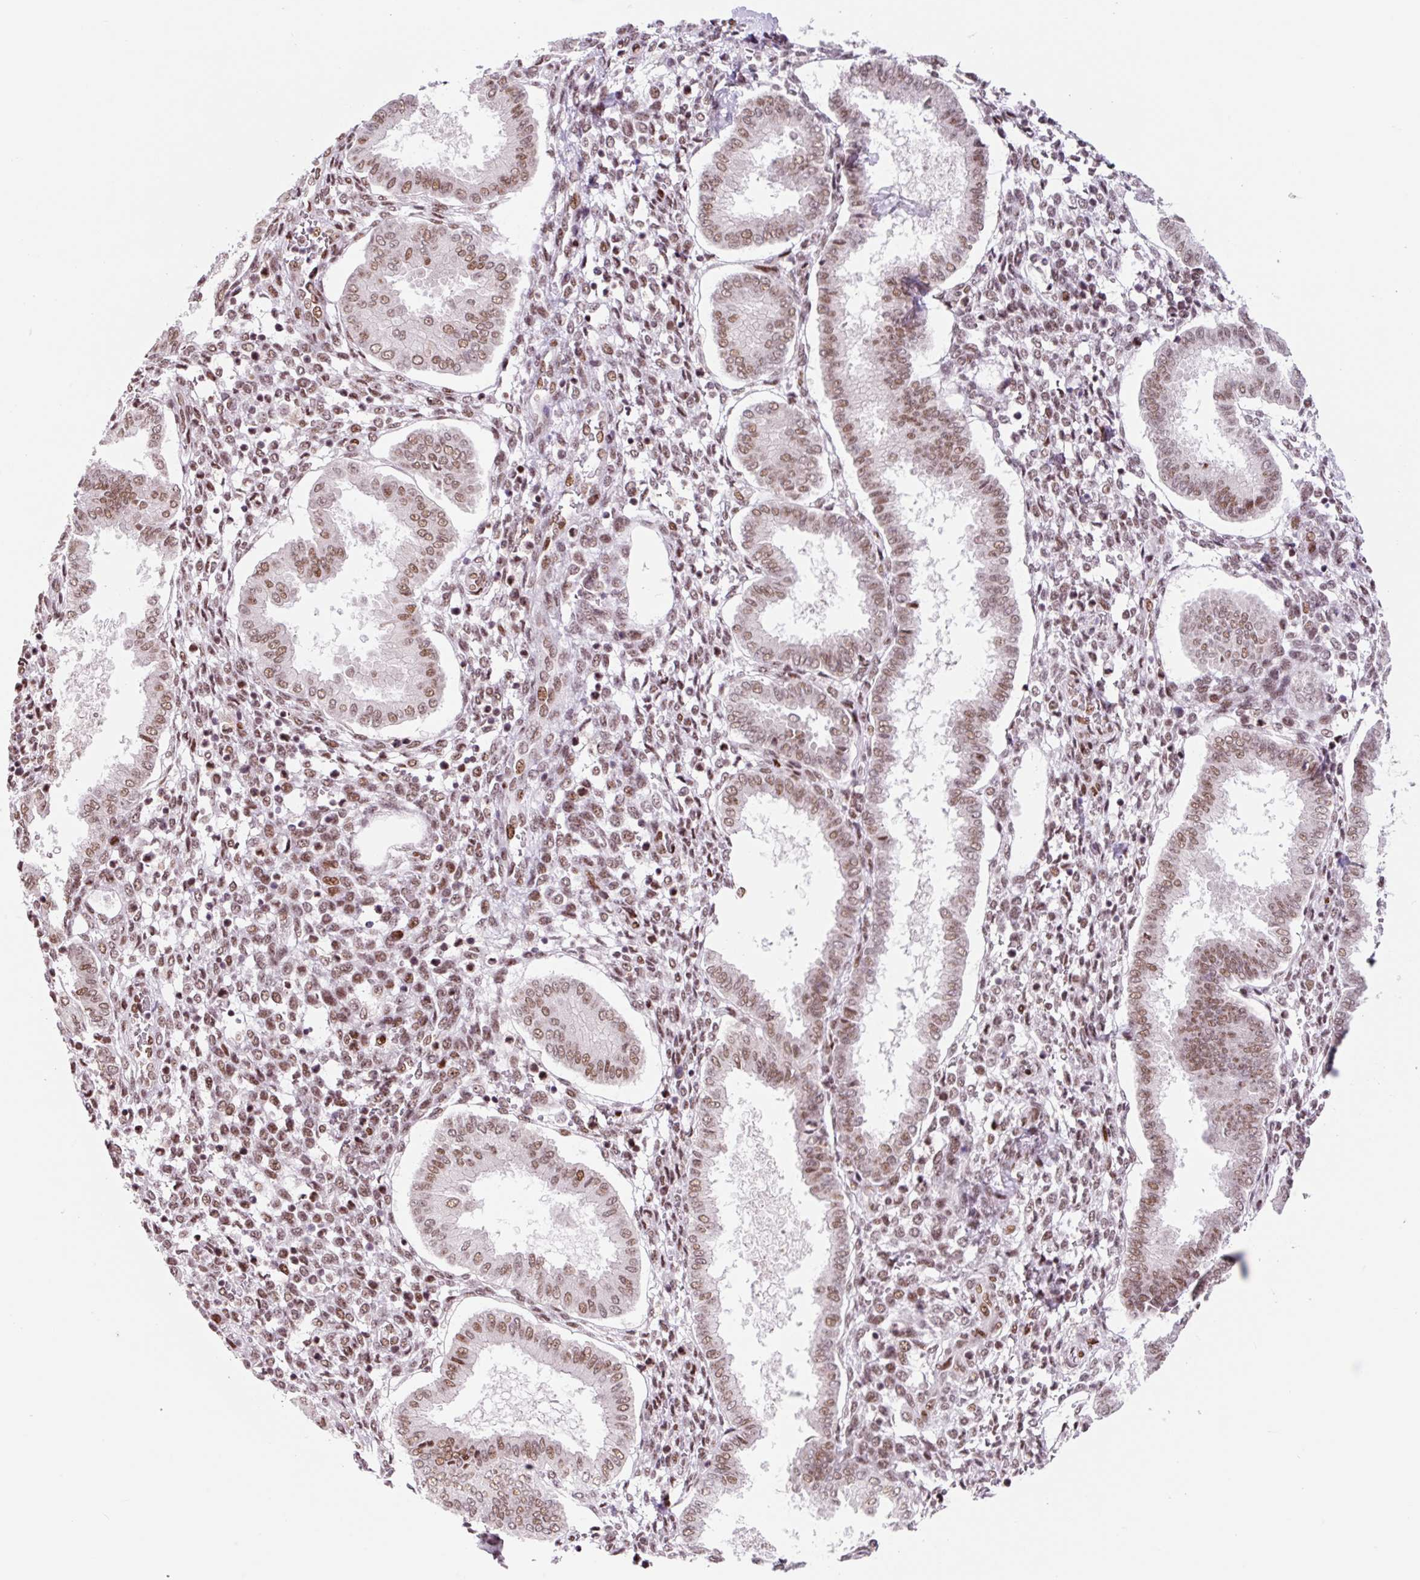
{"staining": {"intensity": "moderate", "quantity": "25%-75%", "location": "nuclear"}, "tissue": "endometrium", "cell_type": "Cells in endometrial stroma", "image_type": "normal", "snomed": [{"axis": "morphology", "description": "Normal tissue, NOS"}, {"axis": "topography", "description": "Endometrium"}], "caption": "Immunohistochemical staining of unremarkable human endometrium exhibits 25%-75% levels of moderate nuclear protein positivity in about 25%-75% of cells in endometrial stroma.", "gene": "CCNL2", "patient": {"sex": "female", "age": 24}}